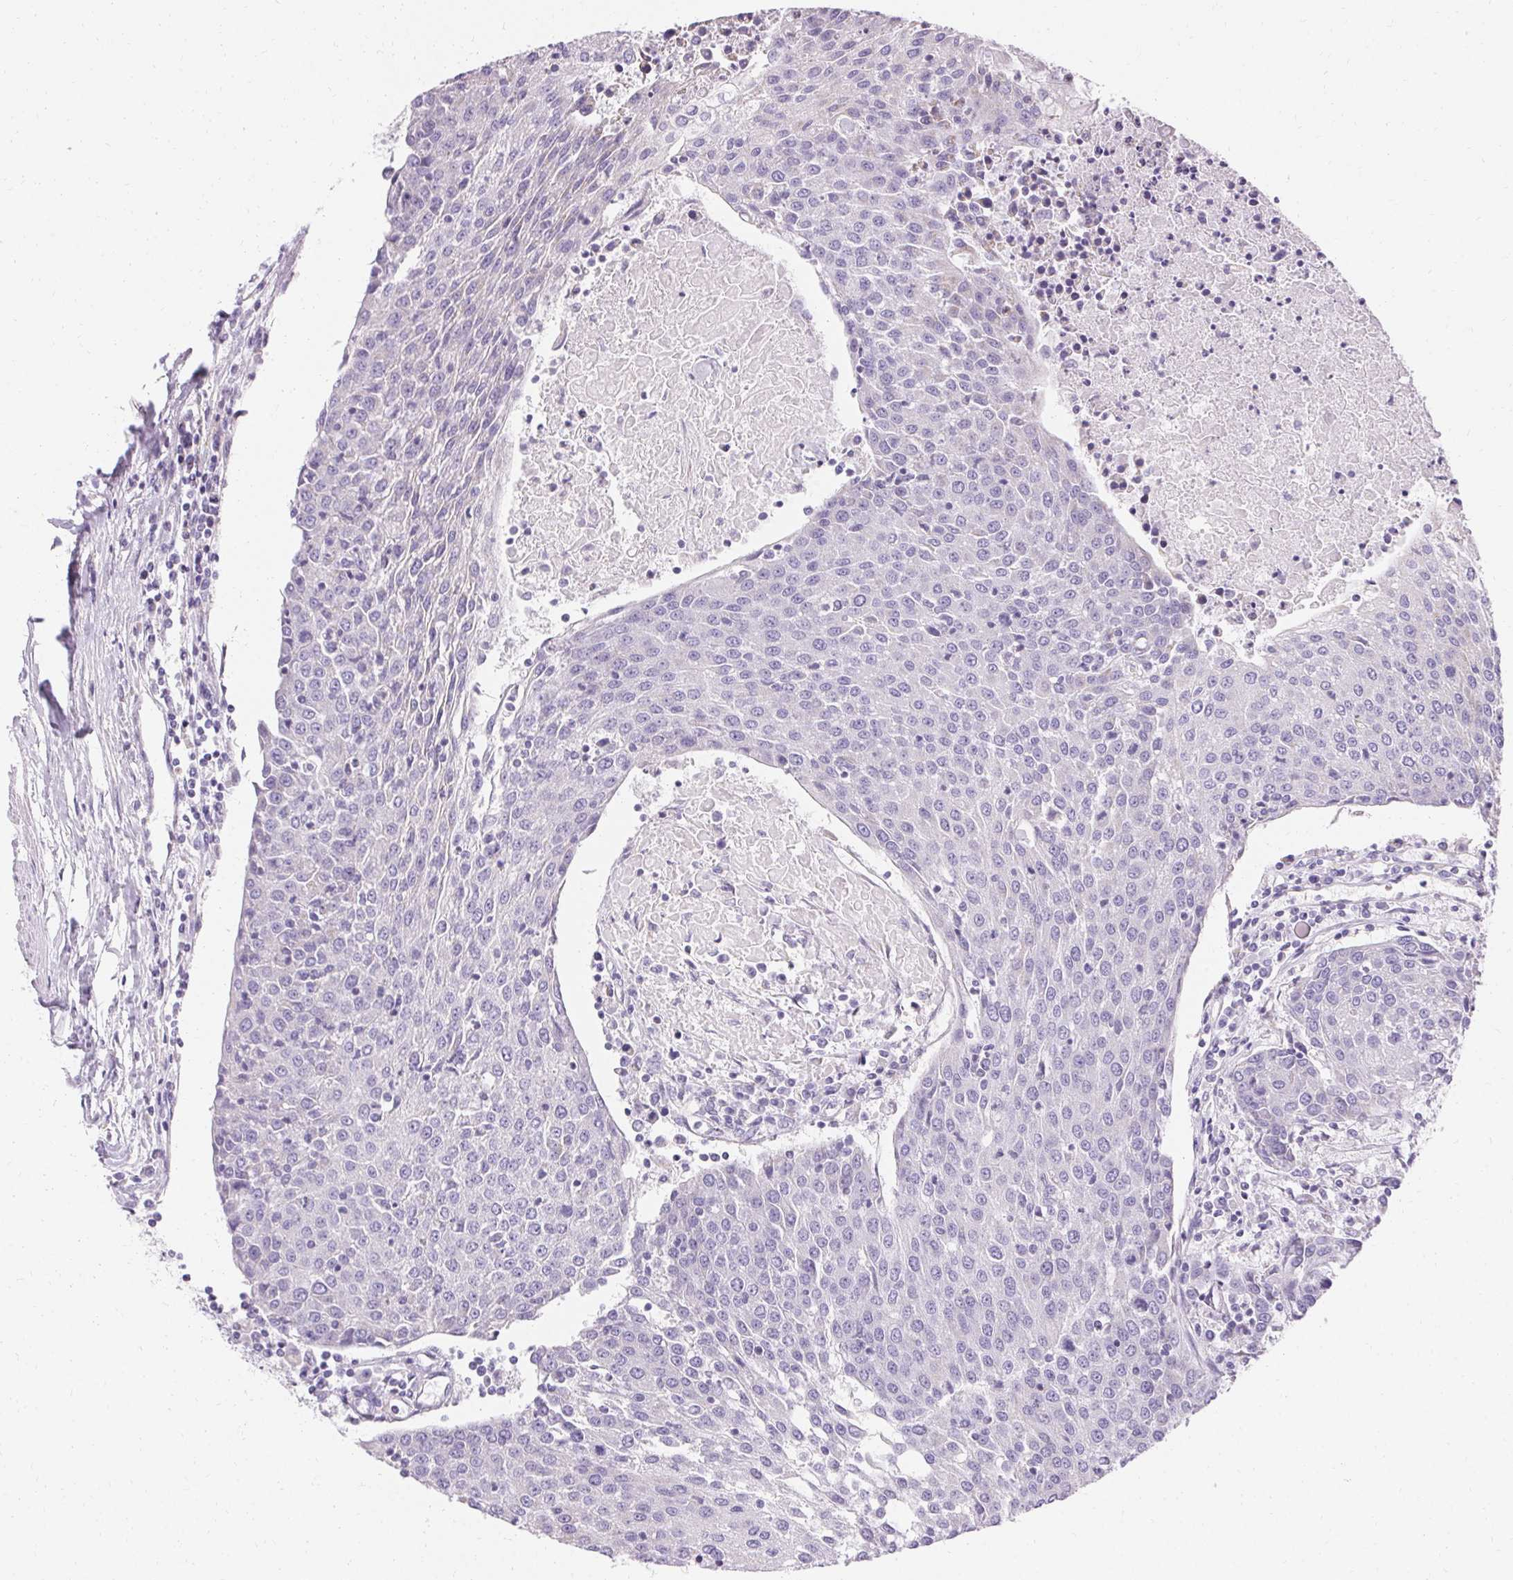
{"staining": {"intensity": "negative", "quantity": "none", "location": "none"}, "tissue": "urothelial cancer", "cell_type": "Tumor cells", "image_type": "cancer", "snomed": [{"axis": "morphology", "description": "Urothelial carcinoma, High grade"}, {"axis": "topography", "description": "Urinary bladder"}], "caption": "This is an immunohistochemistry (IHC) micrograph of human urothelial carcinoma (high-grade). There is no expression in tumor cells.", "gene": "ASGR2", "patient": {"sex": "female", "age": 85}}